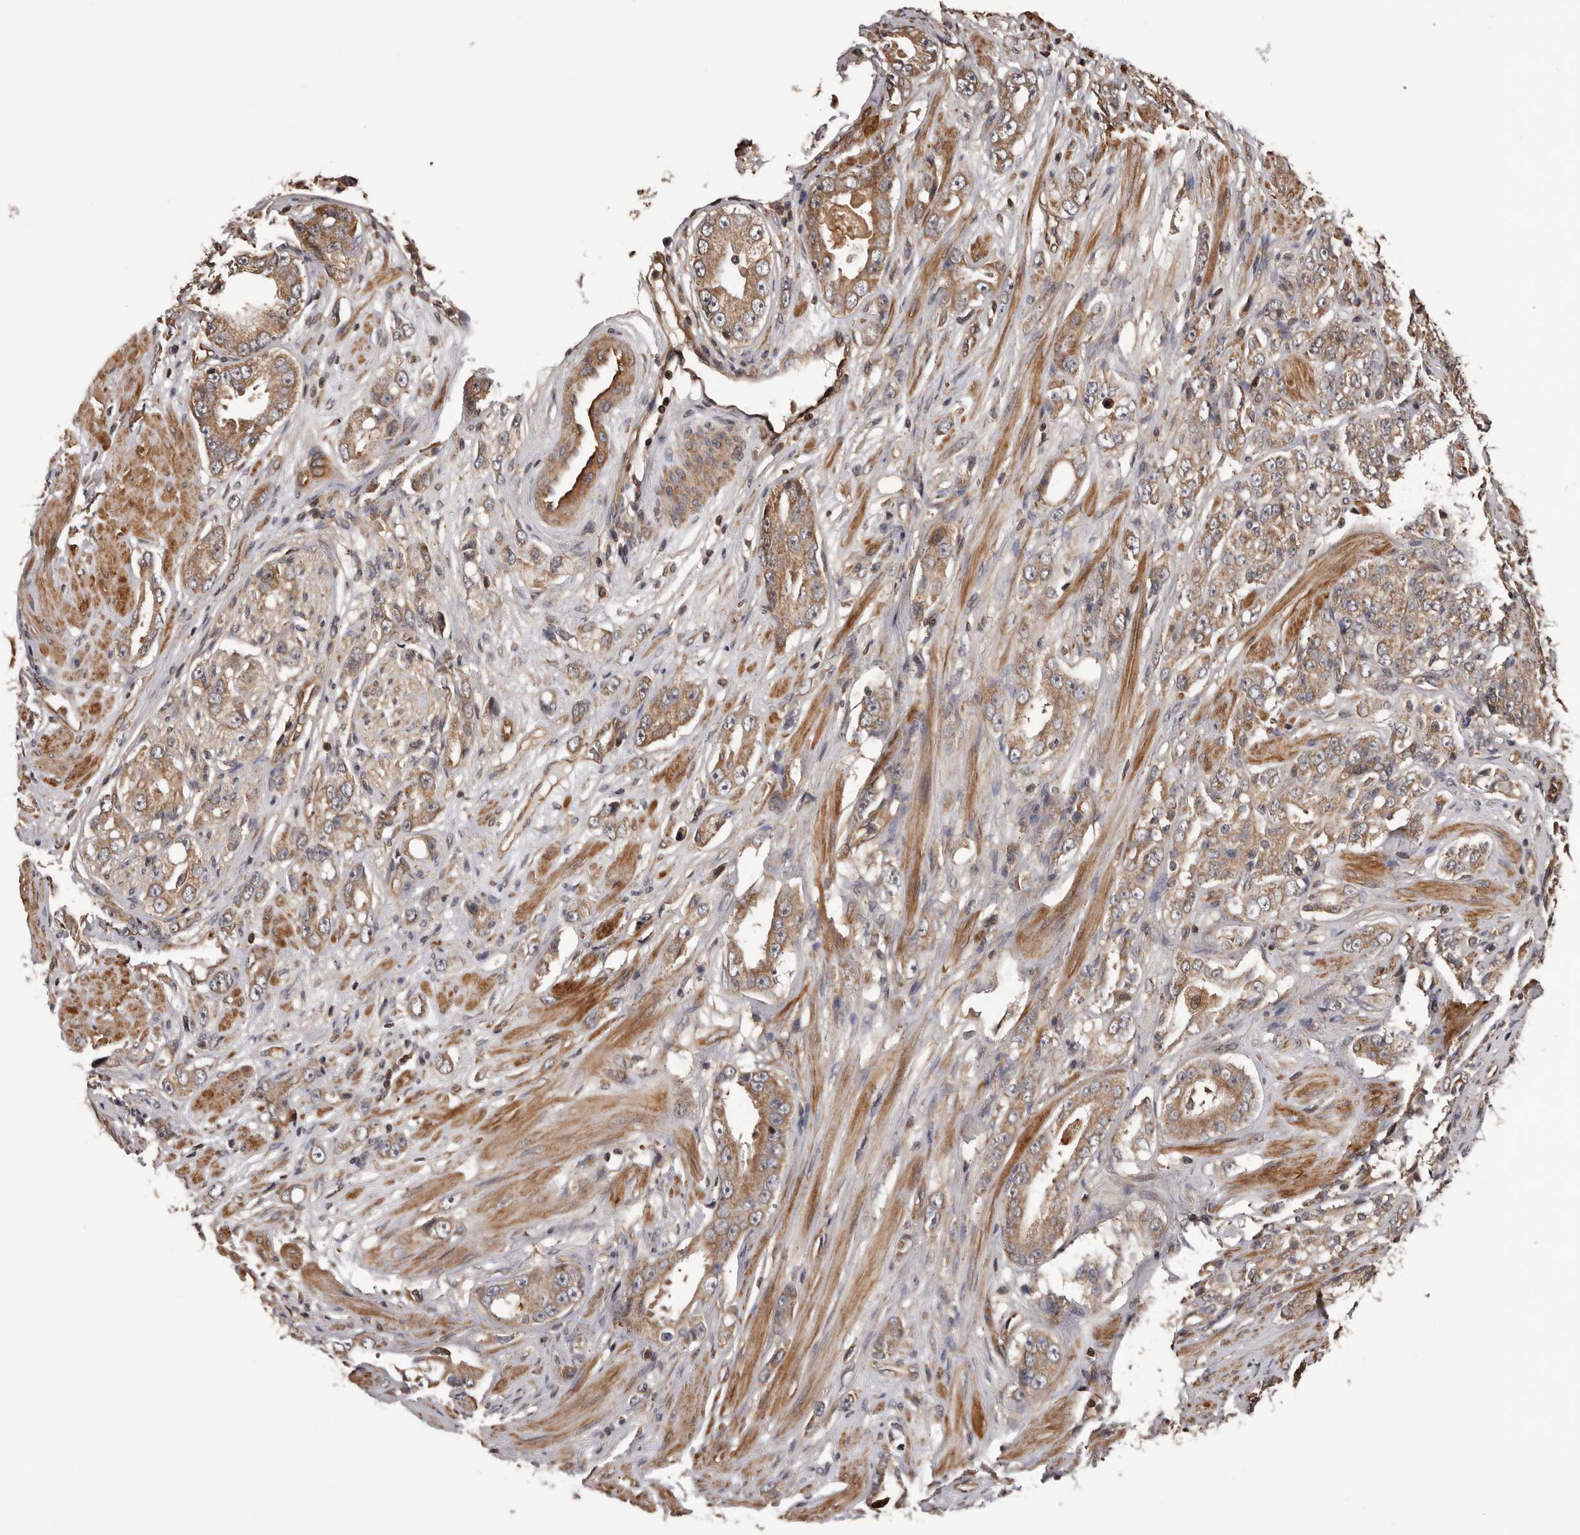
{"staining": {"intensity": "moderate", "quantity": ">75%", "location": "cytoplasmic/membranous"}, "tissue": "prostate cancer", "cell_type": "Tumor cells", "image_type": "cancer", "snomed": [{"axis": "morphology", "description": "Adenocarcinoma, Medium grade"}, {"axis": "topography", "description": "Prostate"}], "caption": "Prostate adenocarcinoma (medium-grade) stained with DAB (3,3'-diaminobenzidine) immunohistochemistry exhibits medium levels of moderate cytoplasmic/membranous staining in approximately >75% of tumor cells.", "gene": "ADAMTS2", "patient": {"sex": "male", "age": 53}}